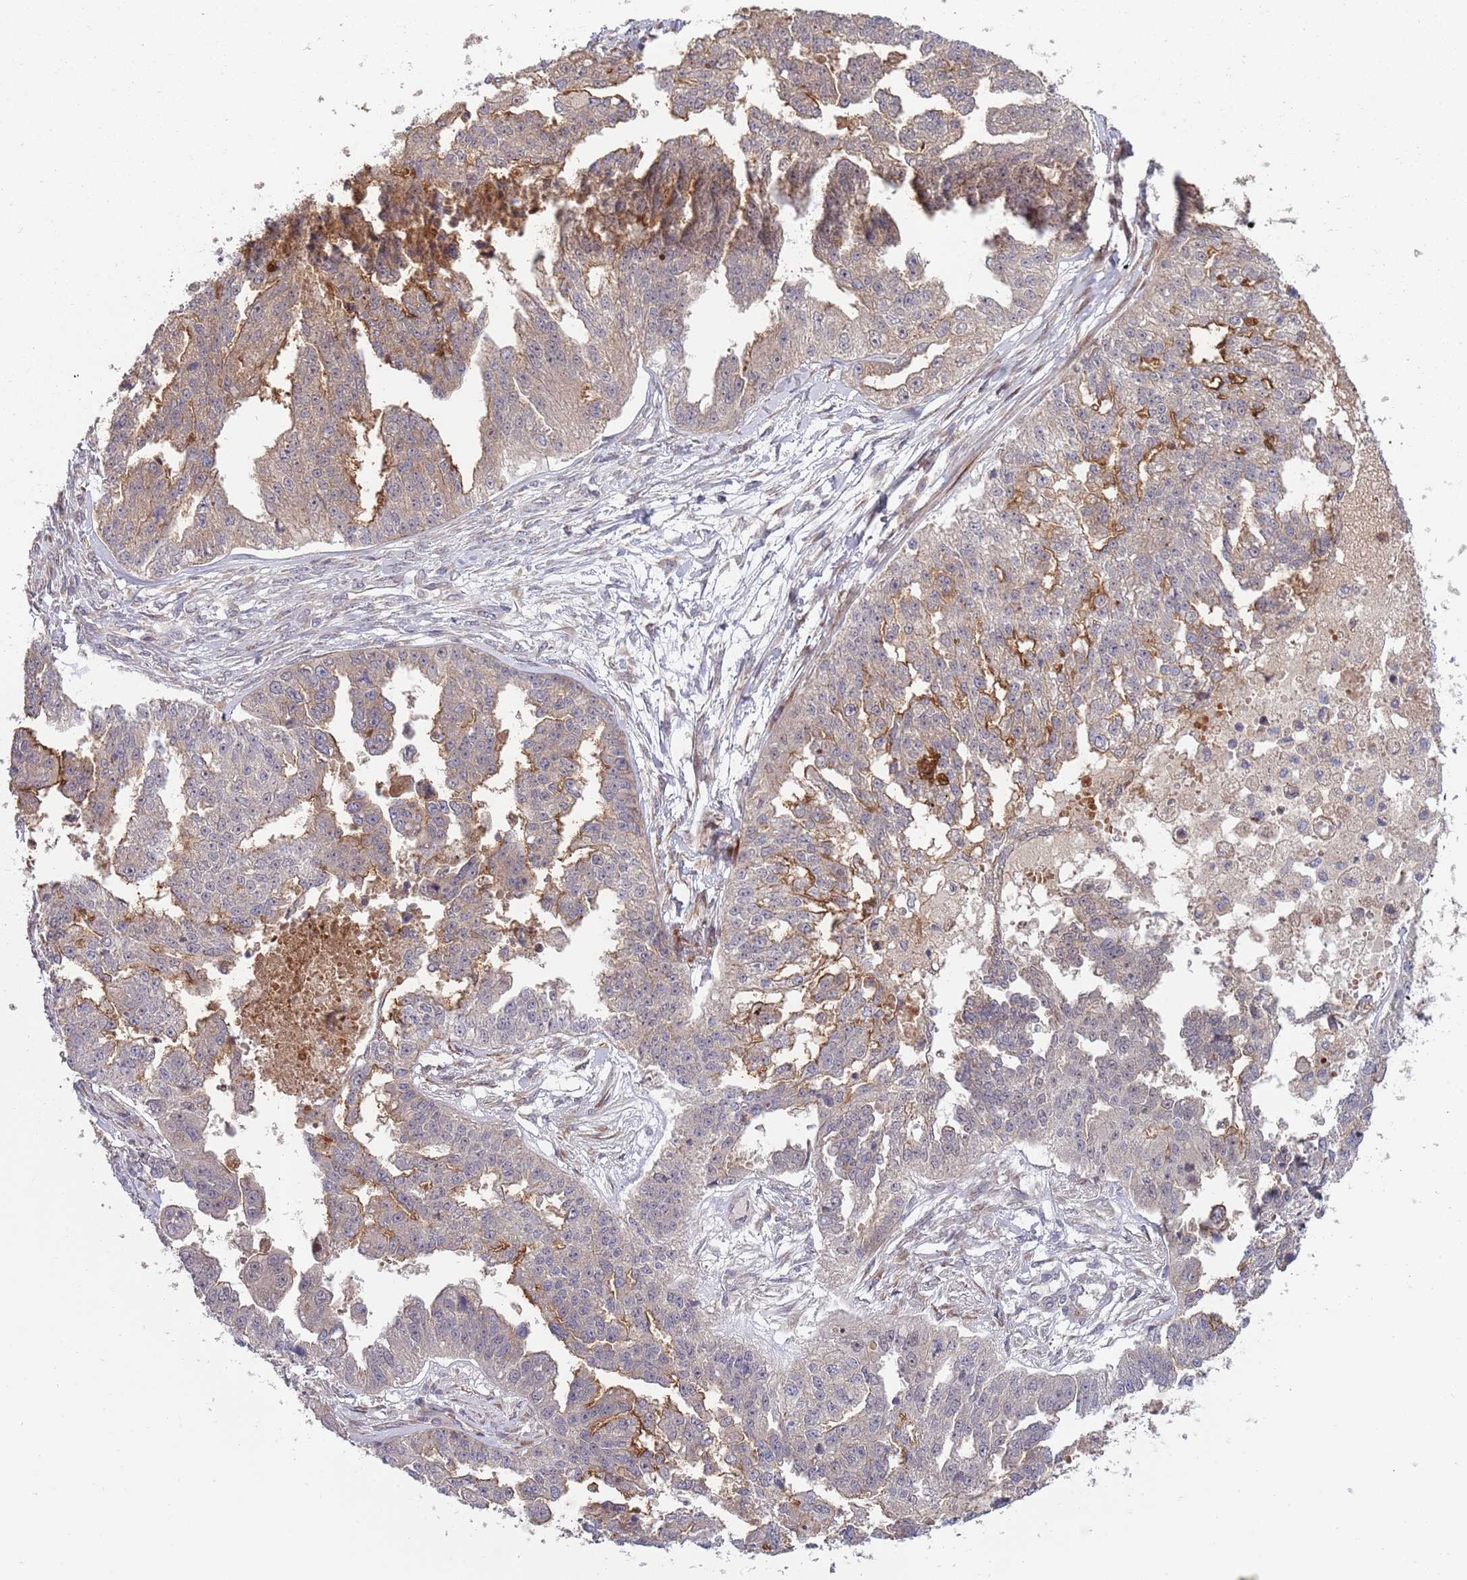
{"staining": {"intensity": "moderate", "quantity": "<25%", "location": "cytoplasmic/membranous"}, "tissue": "ovarian cancer", "cell_type": "Tumor cells", "image_type": "cancer", "snomed": [{"axis": "morphology", "description": "Cystadenocarcinoma, serous, NOS"}, {"axis": "topography", "description": "Ovary"}], "caption": "Protein staining of ovarian cancer tissue demonstrates moderate cytoplasmic/membranous positivity in approximately <25% of tumor cells.", "gene": "NT5DC4", "patient": {"sex": "female", "age": 58}}